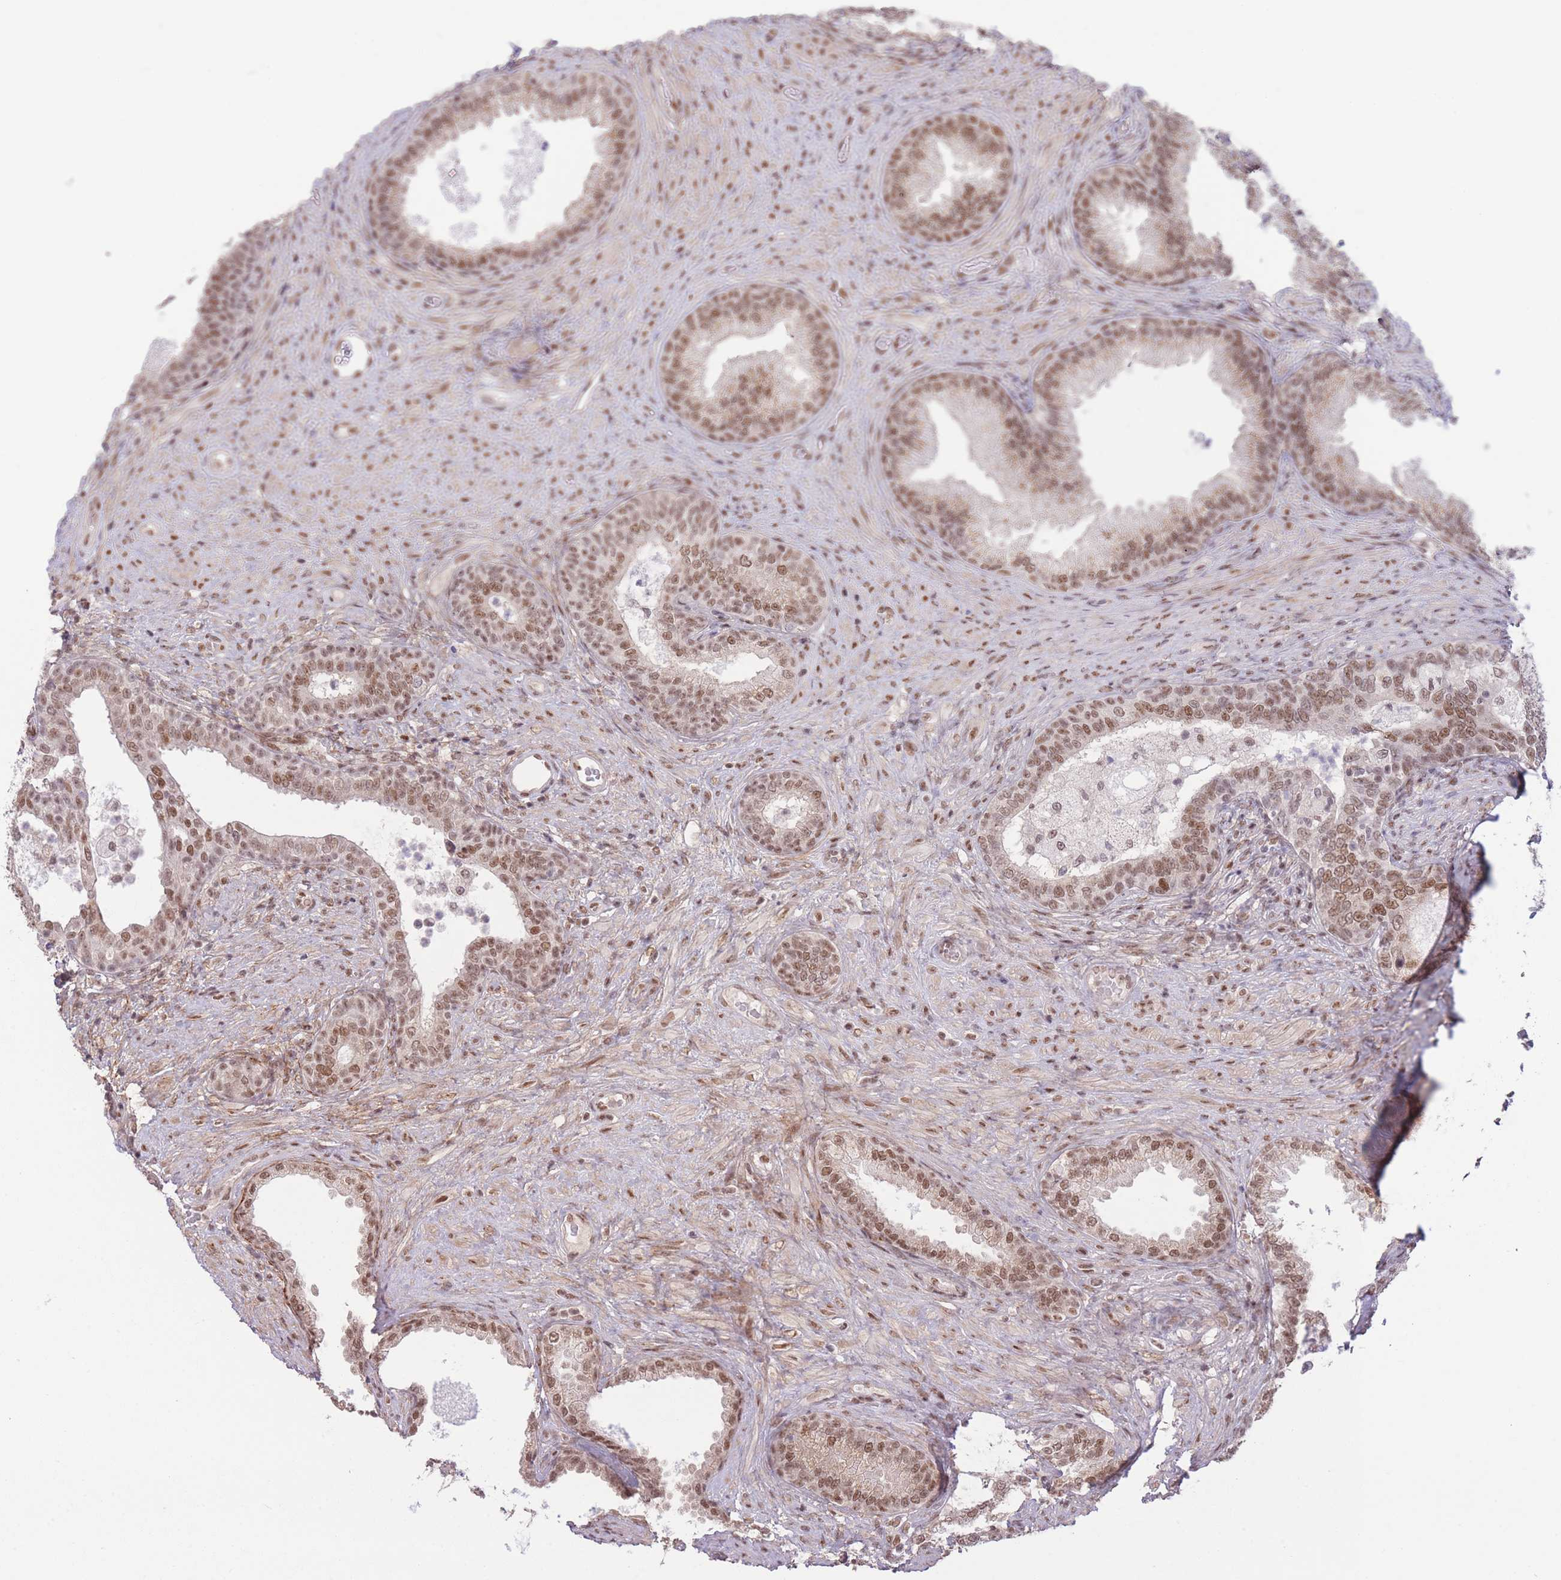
{"staining": {"intensity": "moderate", "quantity": ">75%", "location": "nuclear"}, "tissue": "prostate", "cell_type": "Glandular cells", "image_type": "normal", "snomed": [{"axis": "morphology", "description": "Normal tissue, NOS"}, {"axis": "topography", "description": "Prostate"}], "caption": "Immunohistochemistry (IHC) of benign prostate shows medium levels of moderate nuclear staining in about >75% of glandular cells.", "gene": "CARD8", "patient": {"sex": "male", "age": 76}}